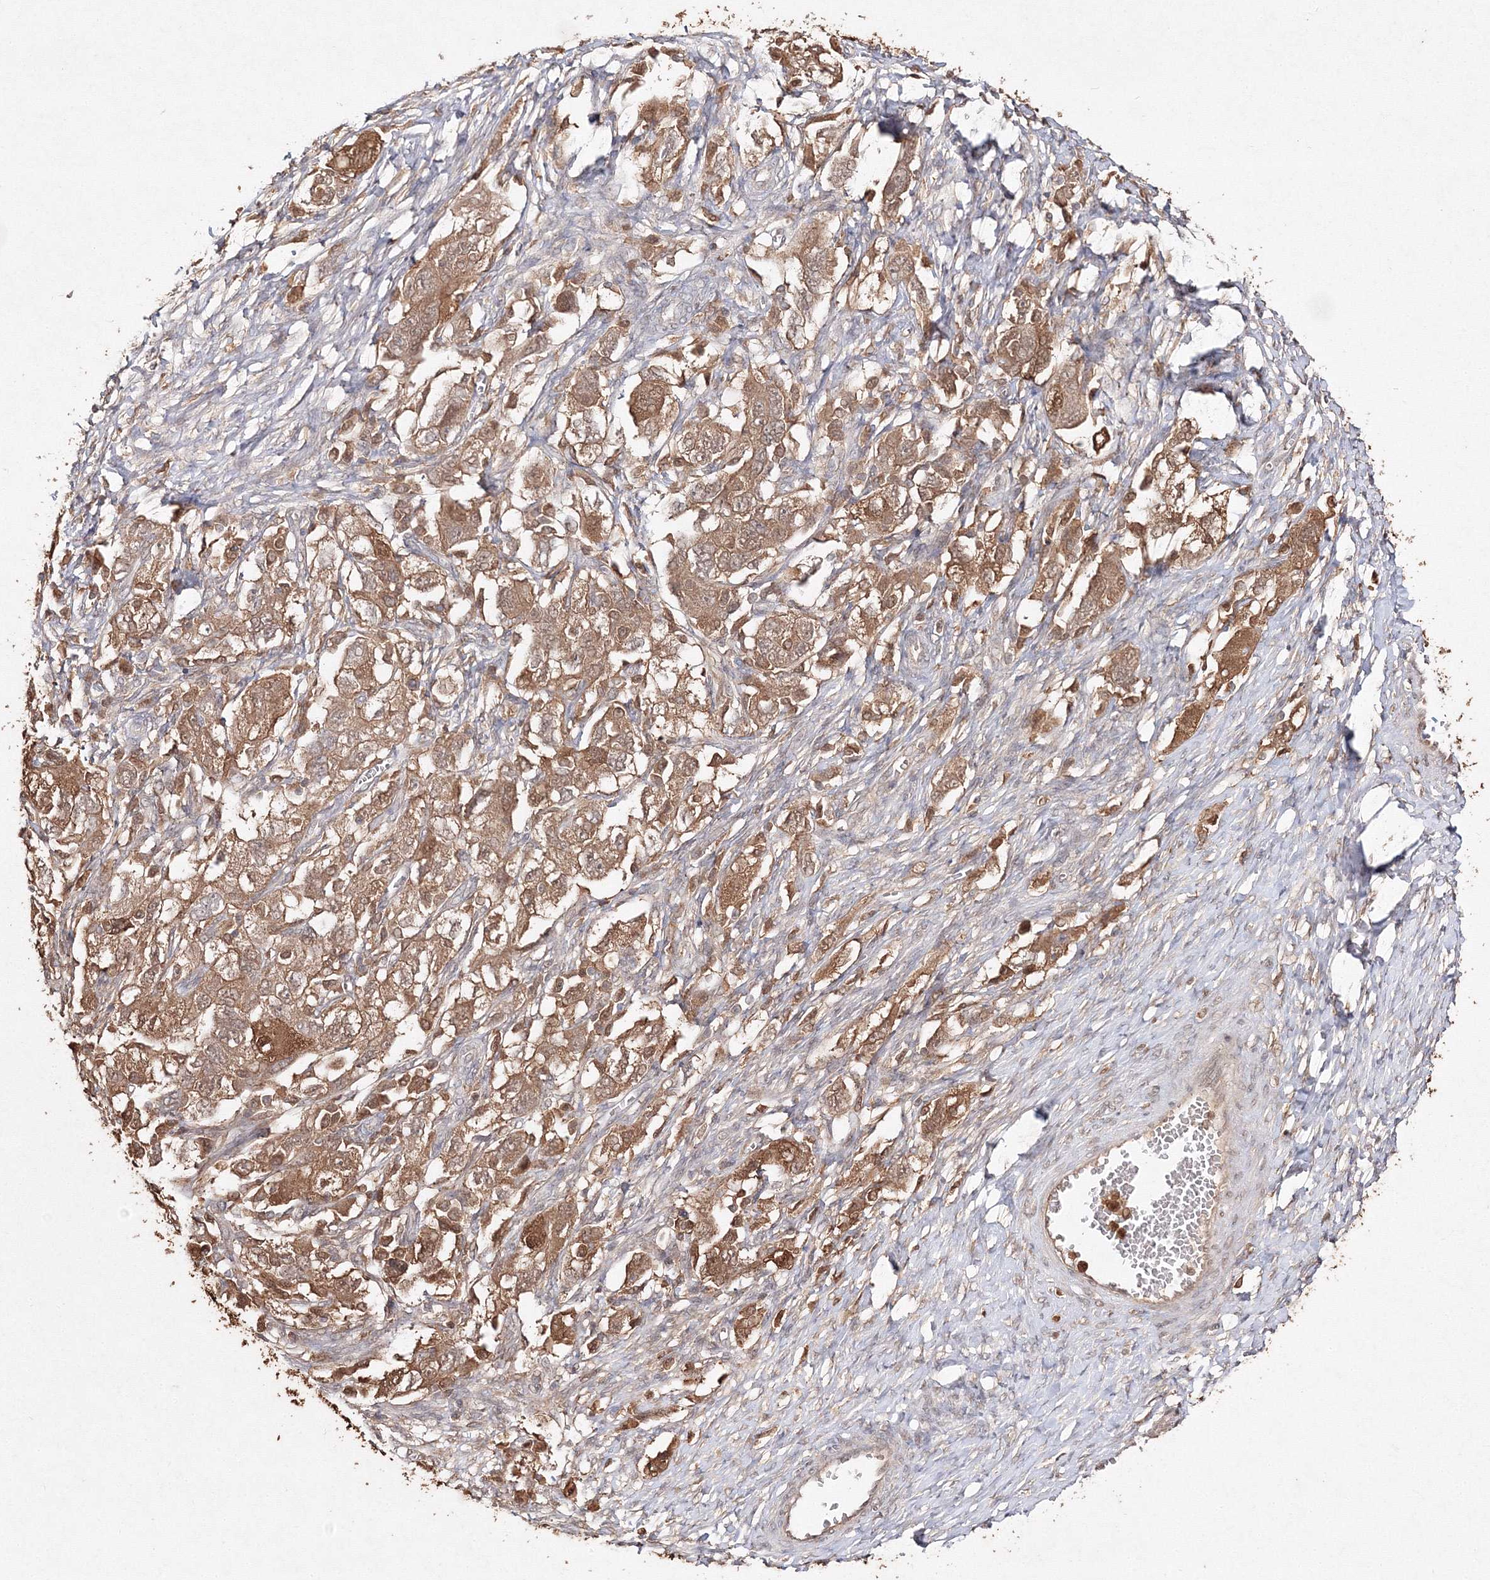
{"staining": {"intensity": "moderate", "quantity": ">75%", "location": "cytoplasmic/membranous,nuclear"}, "tissue": "ovarian cancer", "cell_type": "Tumor cells", "image_type": "cancer", "snomed": [{"axis": "morphology", "description": "Carcinoma, NOS"}, {"axis": "morphology", "description": "Cystadenocarcinoma, serous, NOS"}, {"axis": "topography", "description": "Ovary"}], "caption": "A brown stain highlights moderate cytoplasmic/membranous and nuclear expression of a protein in ovarian serous cystadenocarcinoma tumor cells.", "gene": "S100A11", "patient": {"sex": "female", "age": 69}}